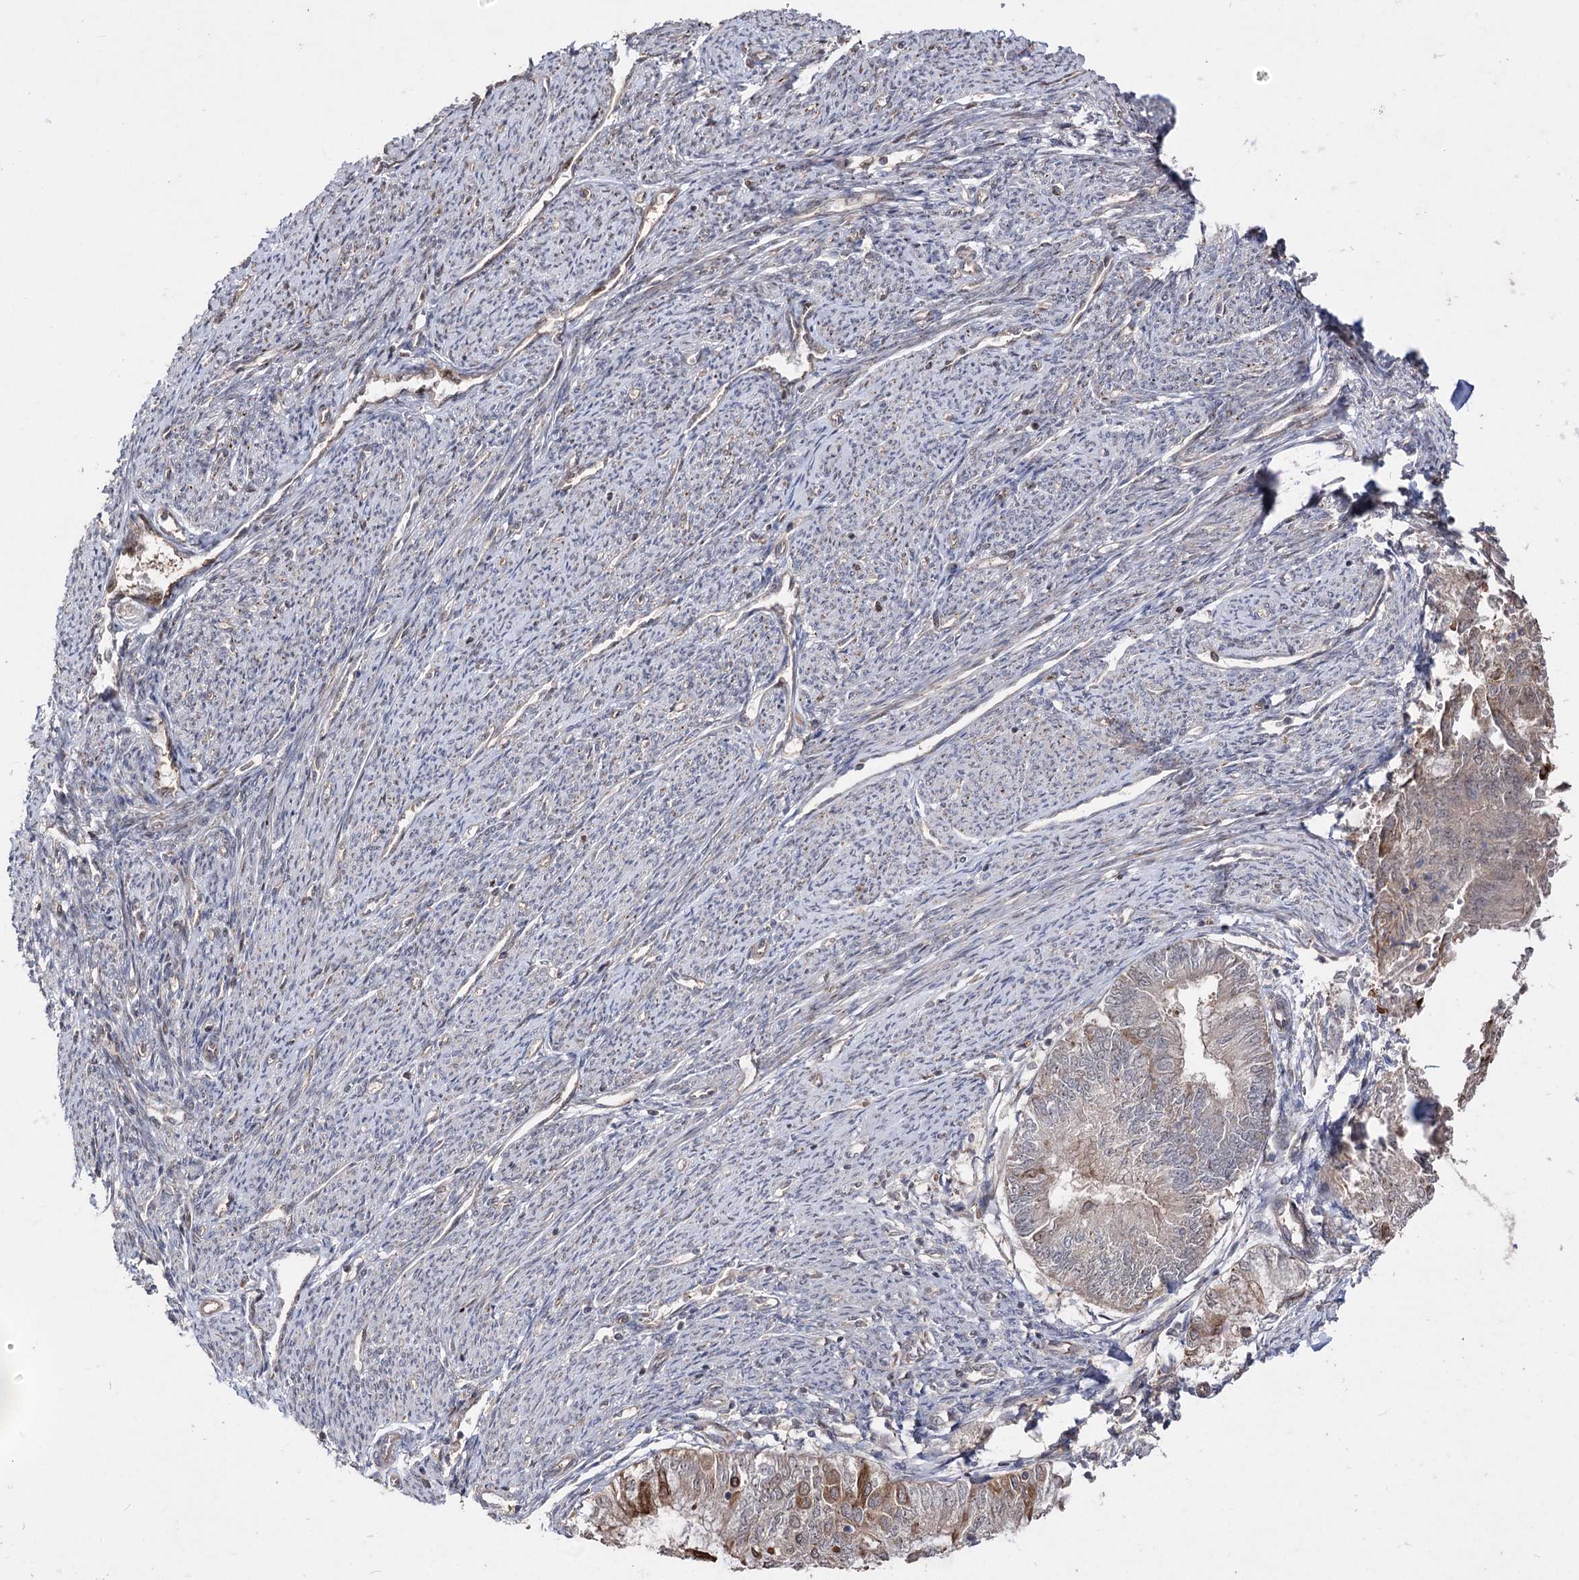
{"staining": {"intensity": "moderate", "quantity": "25%-75%", "location": "cytoplasmic/membranous,nuclear"}, "tissue": "smooth muscle", "cell_type": "Smooth muscle cells", "image_type": "normal", "snomed": [{"axis": "morphology", "description": "Normal tissue, NOS"}, {"axis": "topography", "description": "Smooth muscle"}, {"axis": "topography", "description": "Uterus"}], "caption": "High-magnification brightfield microscopy of normal smooth muscle stained with DAB (3,3'-diaminobenzidine) (brown) and counterstained with hematoxylin (blue). smooth muscle cells exhibit moderate cytoplasmic/membranous,nuclear positivity is appreciated in approximately25%-75% of cells.", "gene": "CPNE8", "patient": {"sex": "female", "age": 59}}